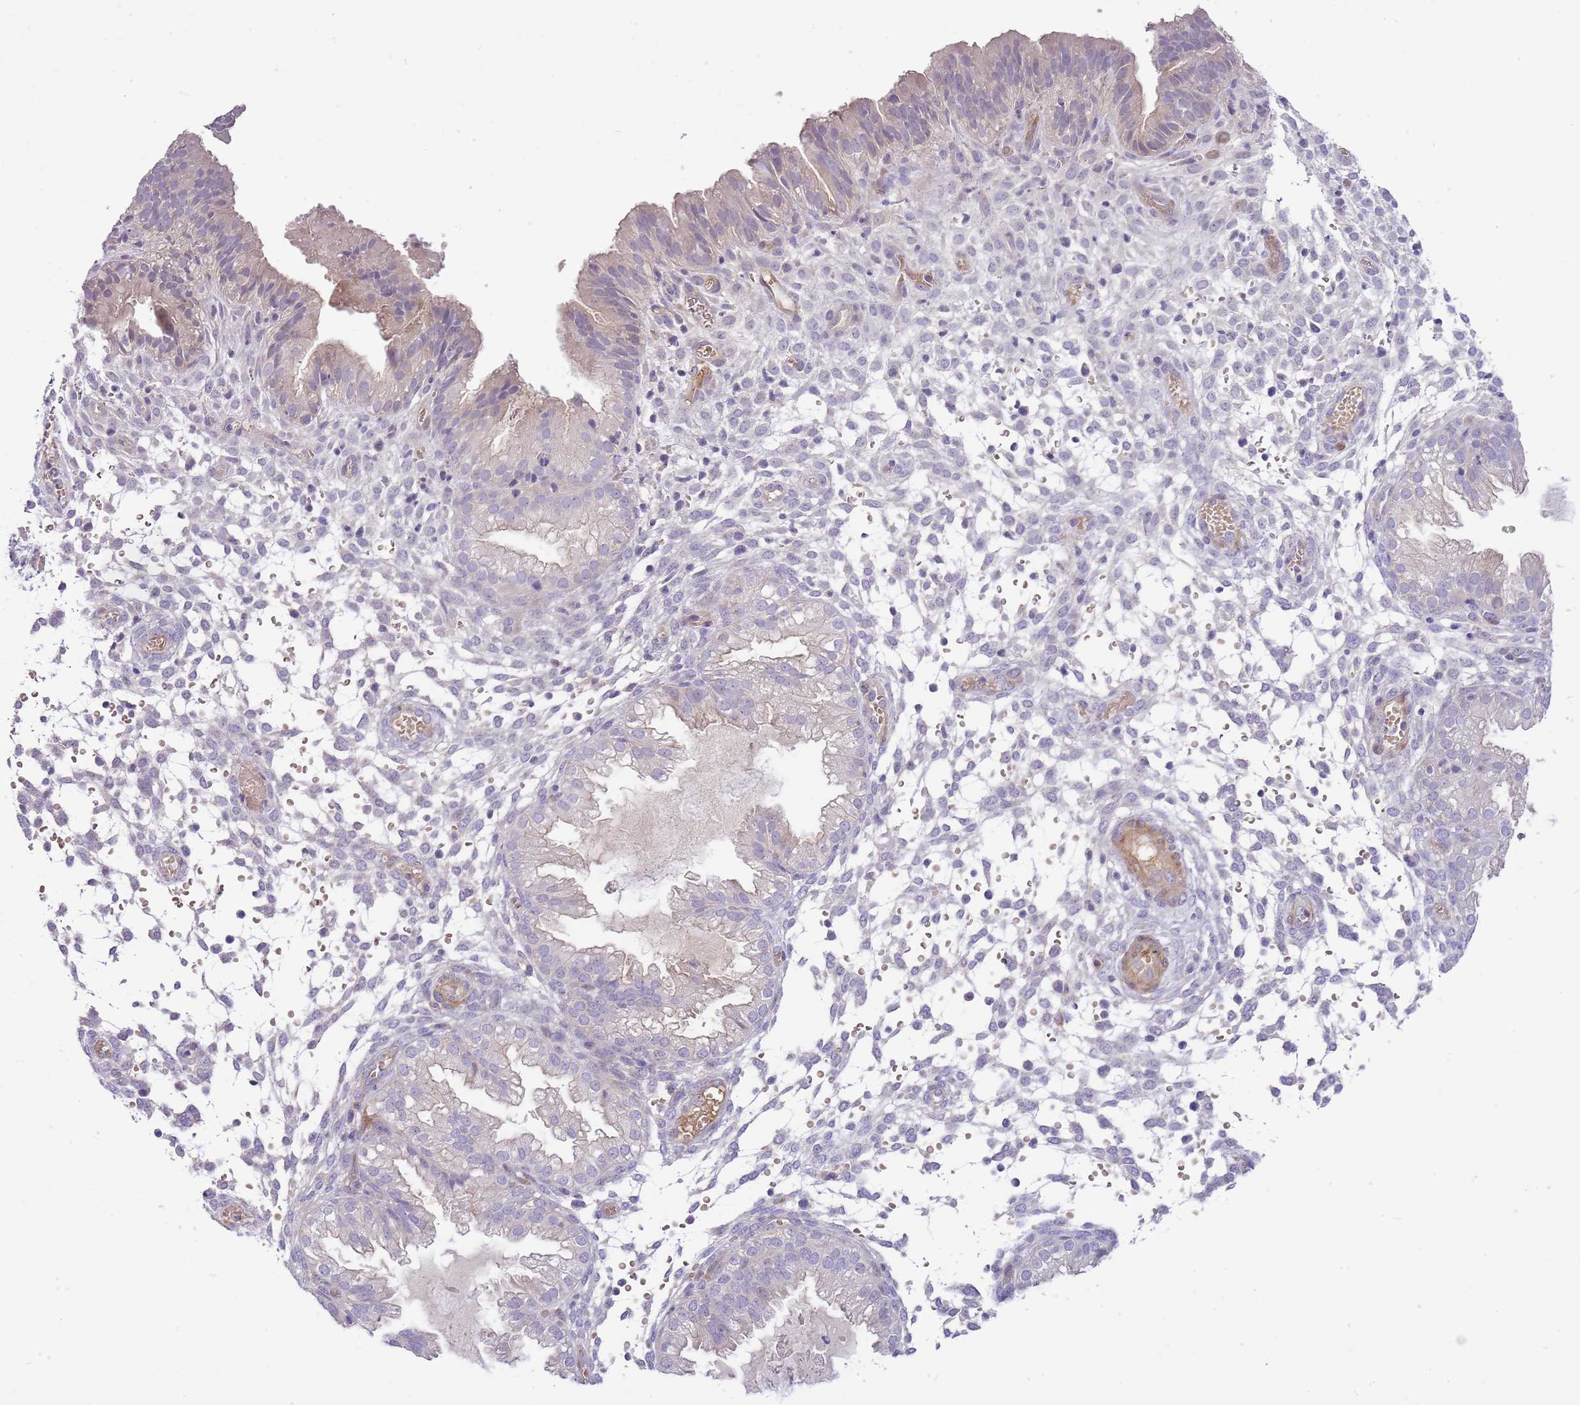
{"staining": {"intensity": "negative", "quantity": "none", "location": "none"}, "tissue": "endometrium", "cell_type": "Cells in endometrial stroma", "image_type": "normal", "snomed": [{"axis": "morphology", "description": "Normal tissue, NOS"}, {"axis": "topography", "description": "Endometrium"}], "caption": "This image is of unremarkable endometrium stained with immunohistochemistry (IHC) to label a protein in brown with the nuclei are counter-stained blue. There is no positivity in cells in endometrial stroma. The staining was performed using DAB (3,3'-diaminobenzidine) to visualize the protein expression in brown, while the nuclei were stained in blue with hematoxylin (Magnification: 20x).", "gene": "RFK", "patient": {"sex": "female", "age": 33}}